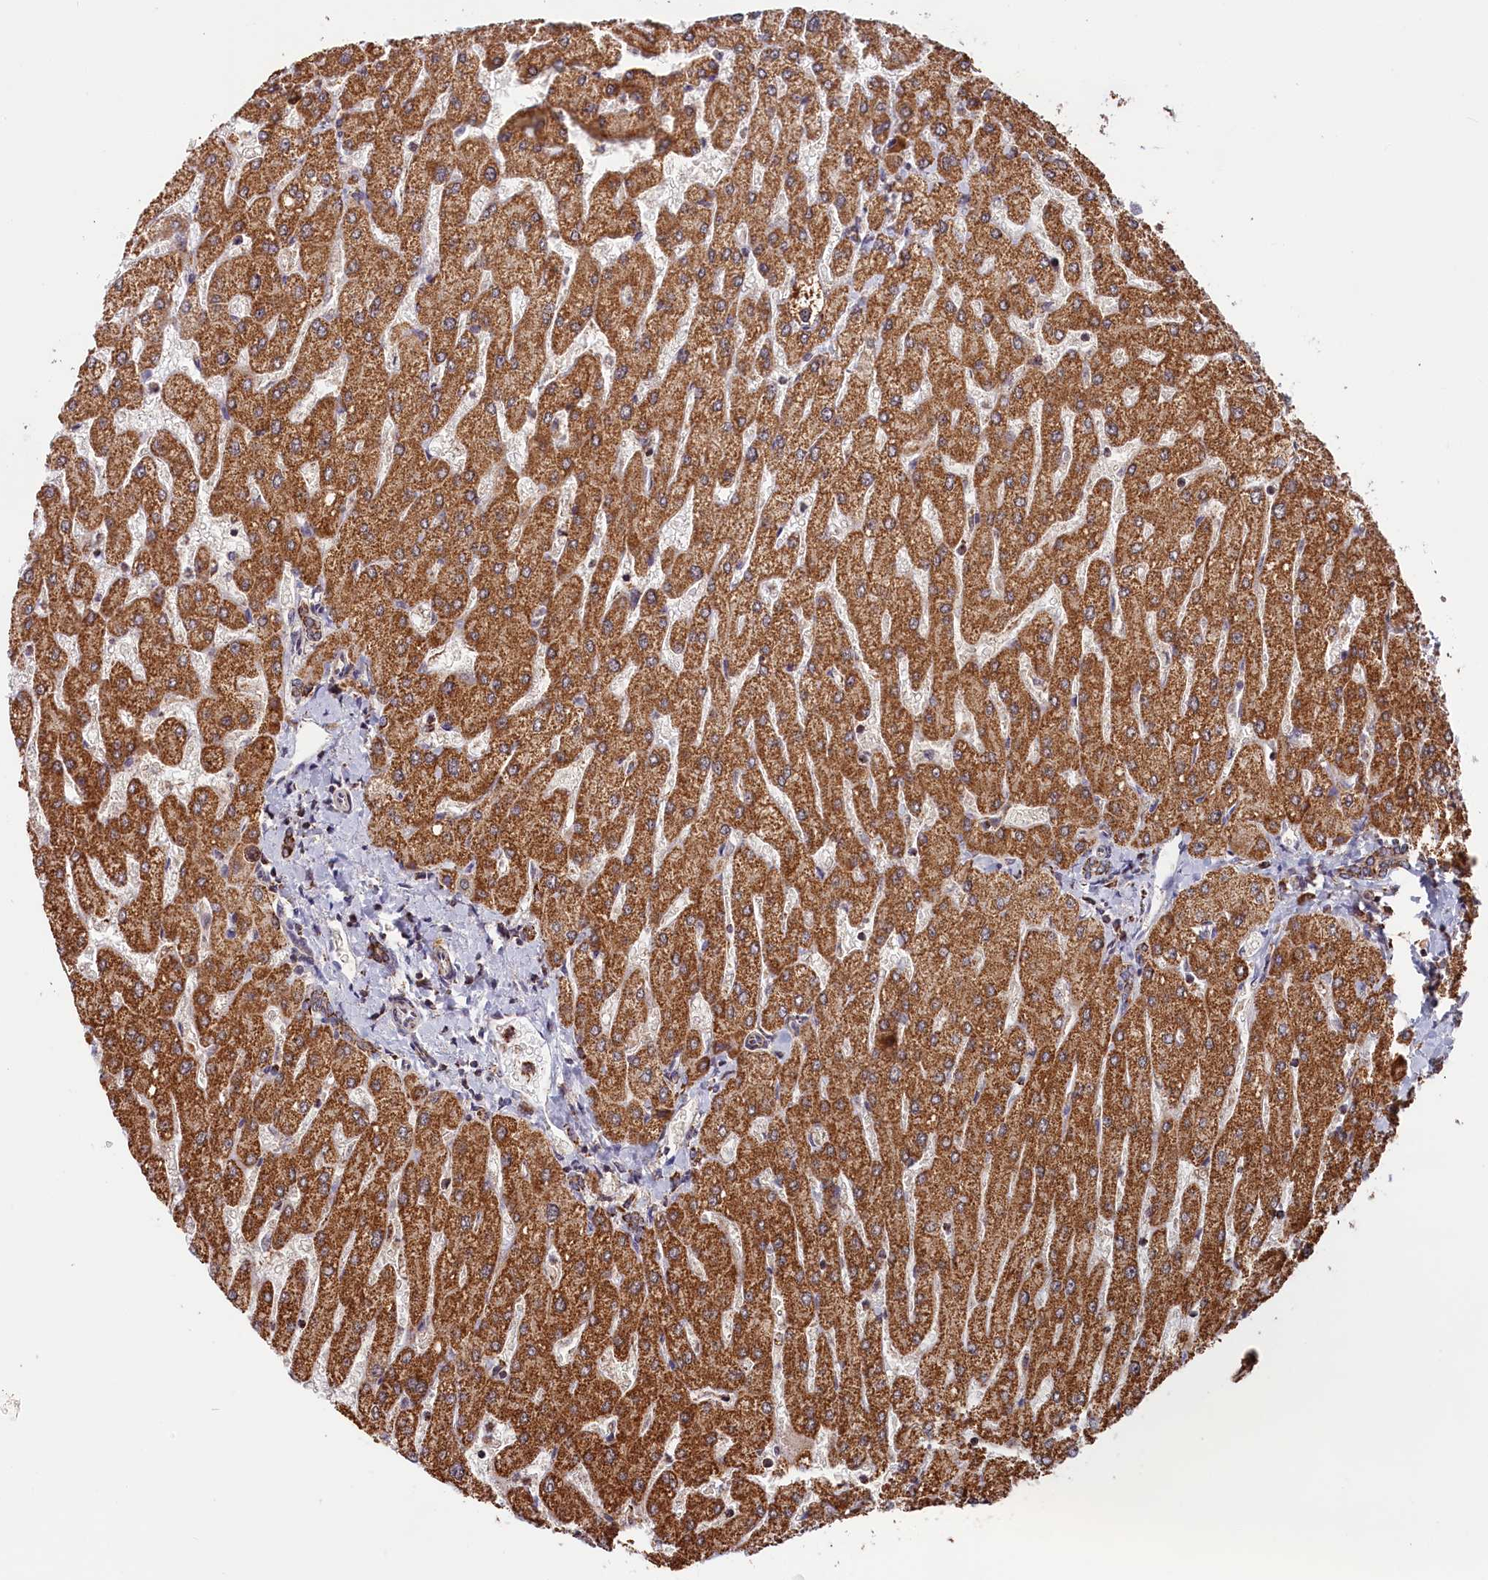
{"staining": {"intensity": "moderate", "quantity": ">75%", "location": "cytoplasmic/membranous"}, "tissue": "liver", "cell_type": "Cholangiocytes", "image_type": "normal", "snomed": [{"axis": "morphology", "description": "Normal tissue, NOS"}, {"axis": "topography", "description": "Liver"}], "caption": "A micrograph of liver stained for a protein exhibits moderate cytoplasmic/membranous brown staining in cholangiocytes.", "gene": "MACROD1", "patient": {"sex": "male", "age": 55}}